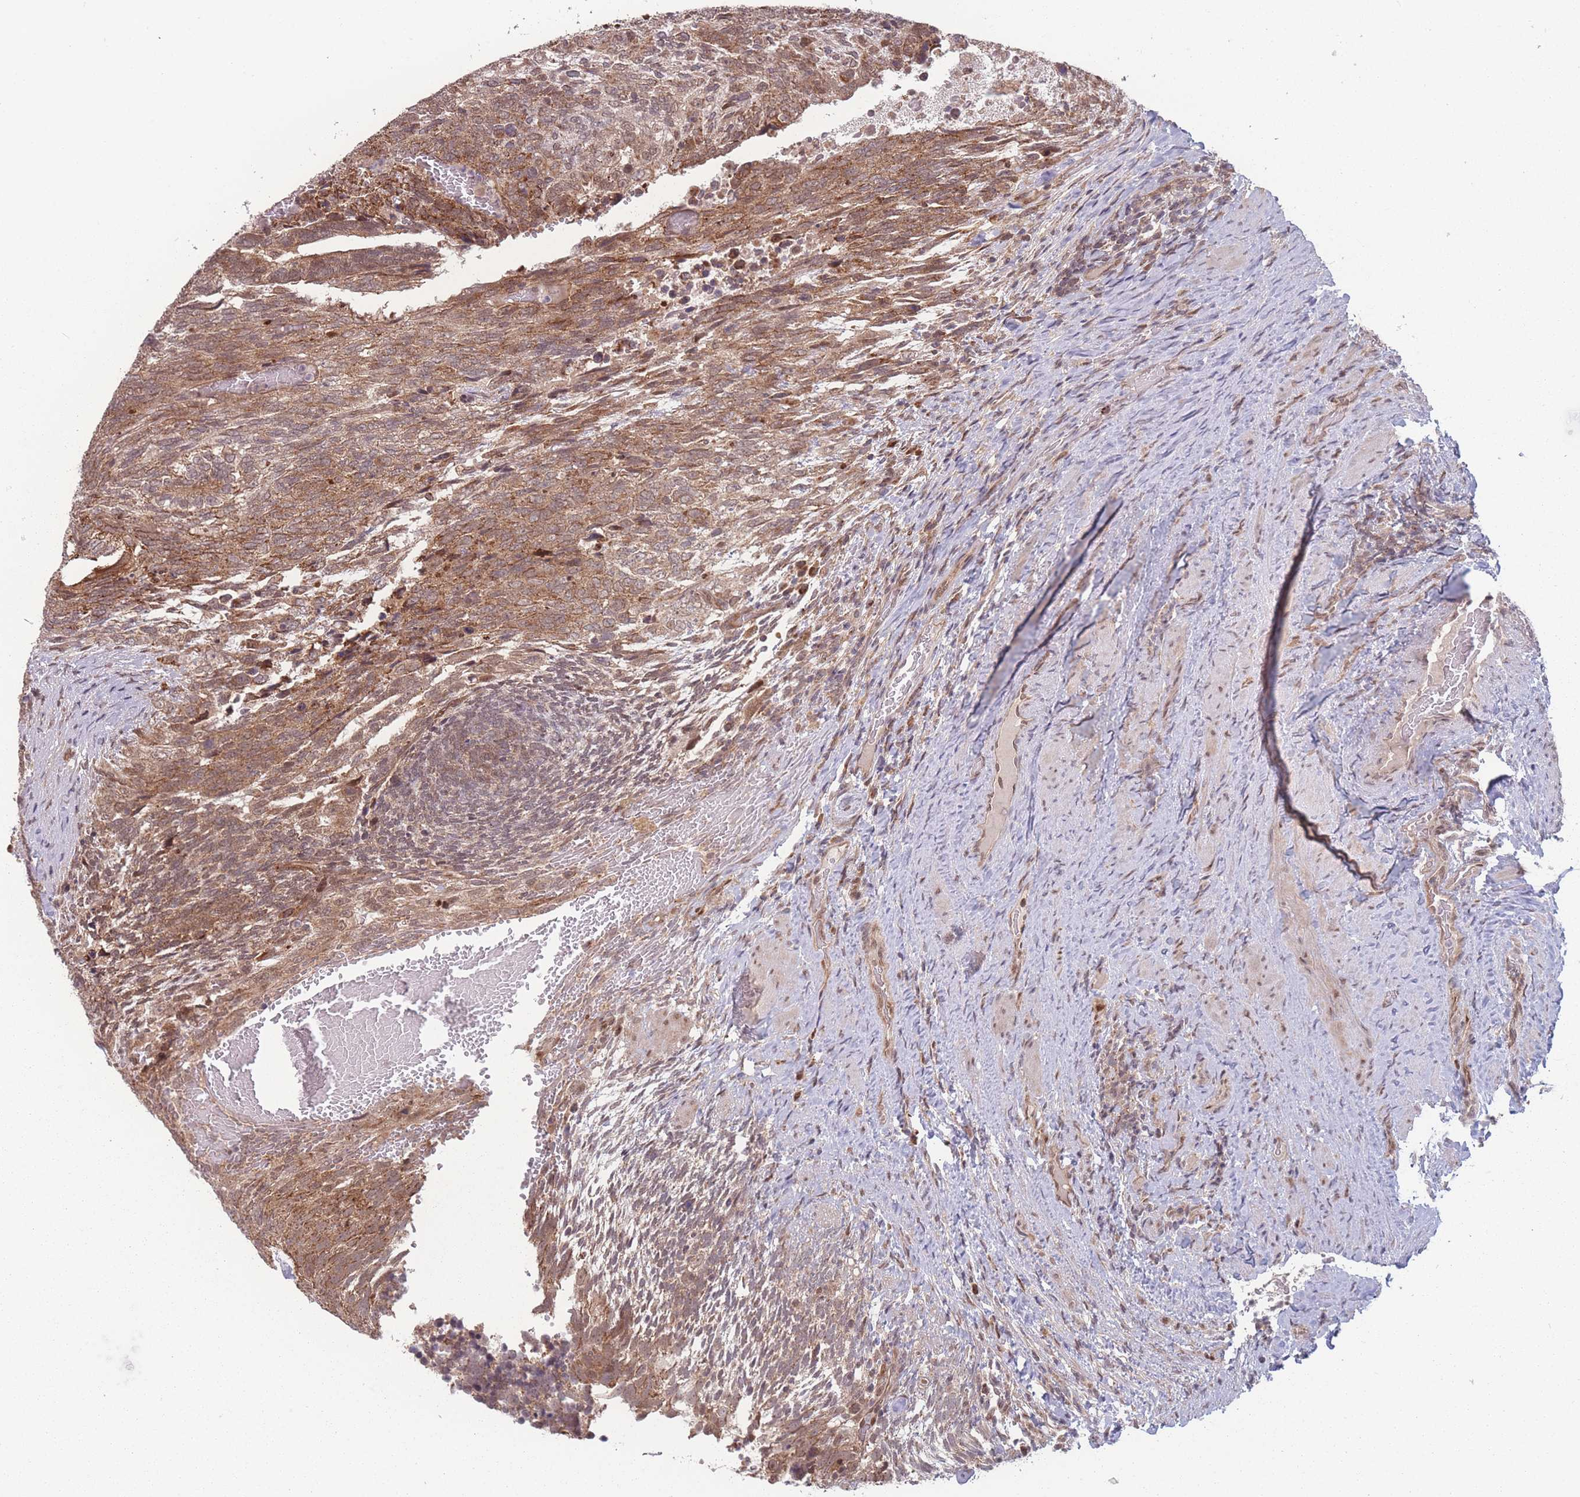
{"staining": {"intensity": "moderate", "quantity": ">75%", "location": "cytoplasmic/membranous,nuclear"}, "tissue": "testis cancer", "cell_type": "Tumor cells", "image_type": "cancer", "snomed": [{"axis": "morphology", "description": "Carcinoma, Embryonal, NOS"}, {"axis": "topography", "description": "Testis"}], "caption": "The image demonstrates a brown stain indicating the presence of a protein in the cytoplasmic/membranous and nuclear of tumor cells in testis cancer.", "gene": "RPS18", "patient": {"sex": "male", "age": 23}}